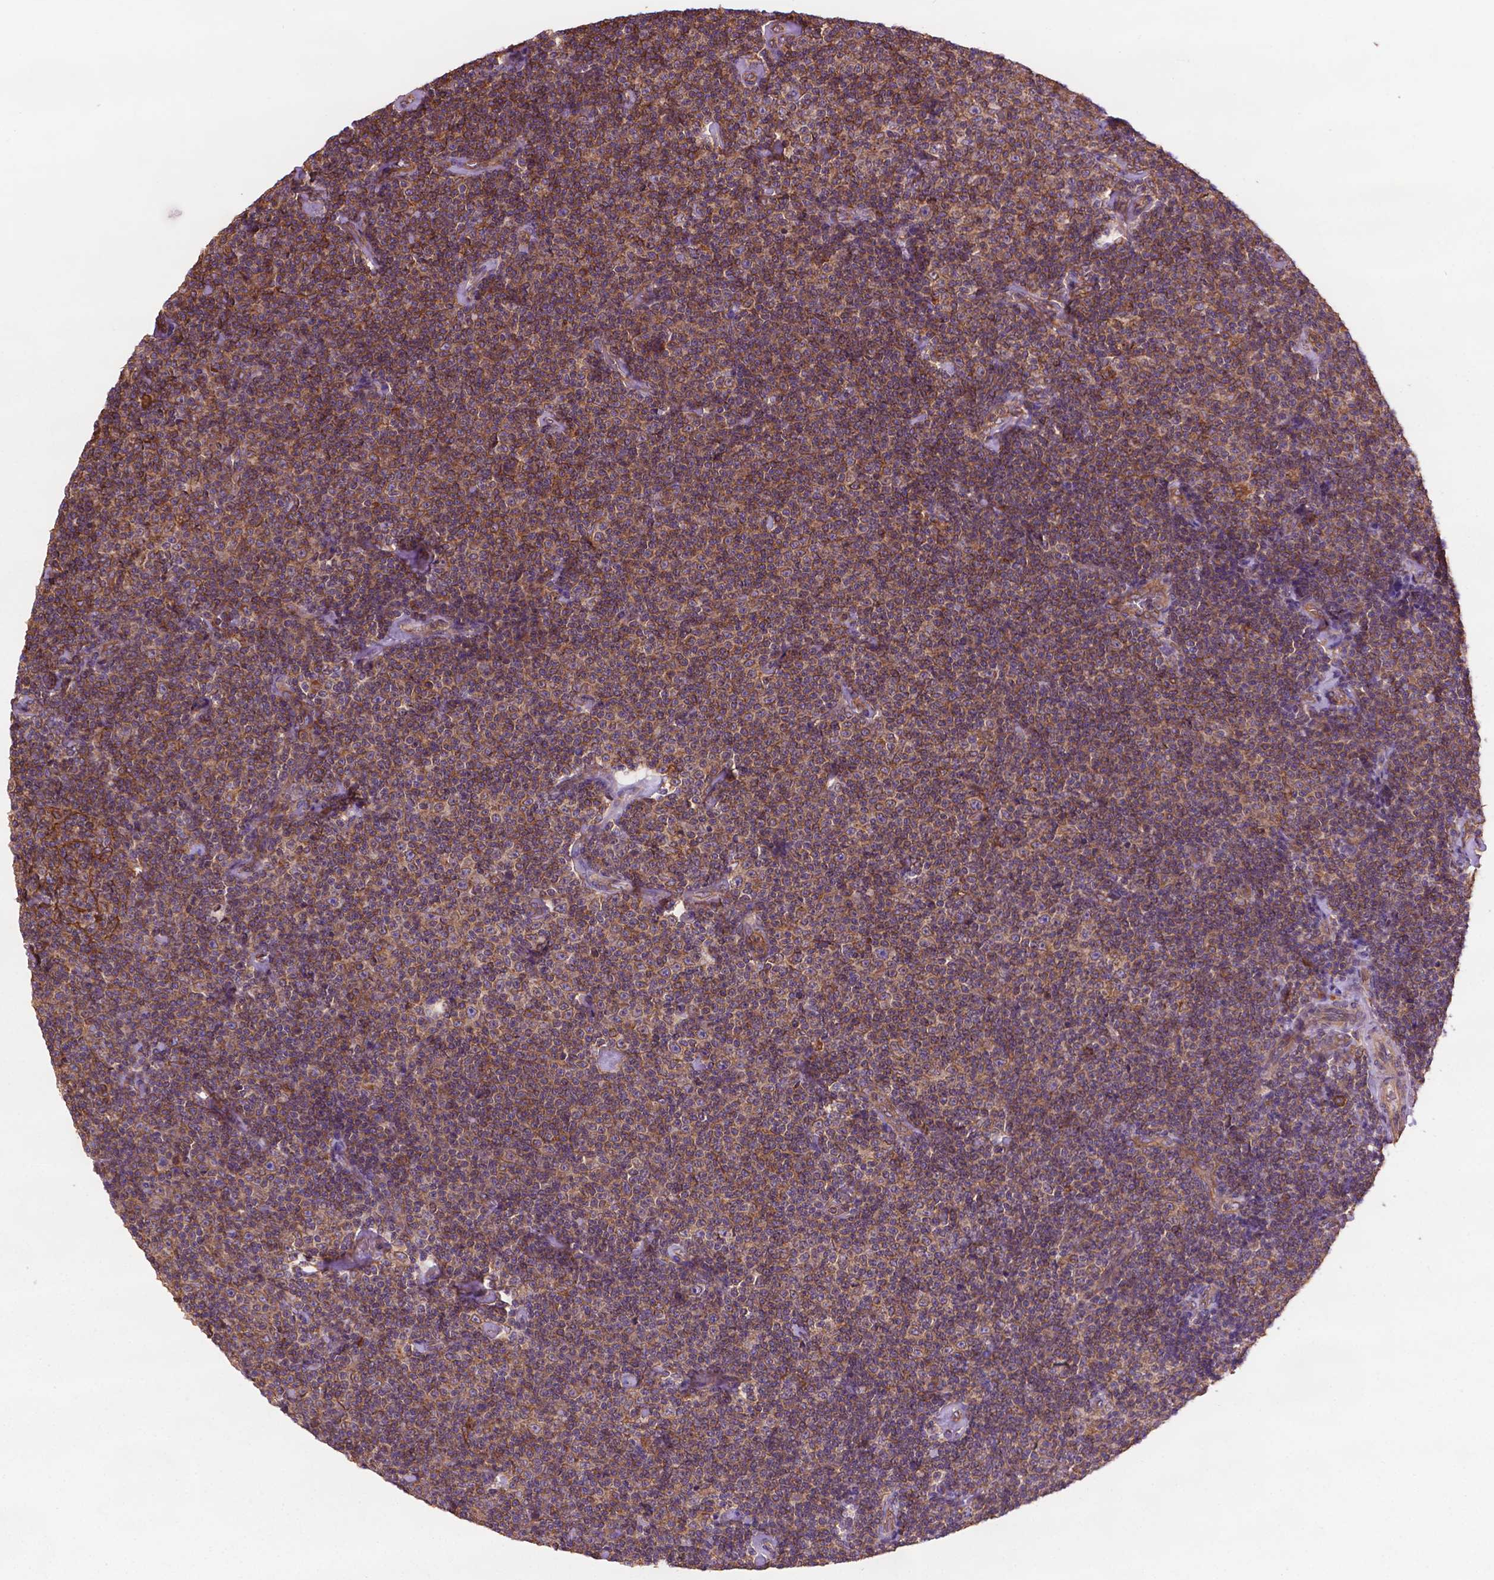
{"staining": {"intensity": "moderate", "quantity": ">75%", "location": "cytoplasmic/membranous"}, "tissue": "lymphoma", "cell_type": "Tumor cells", "image_type": "cancer", "snomed": [{"axis": "morphology", "description": "Malignant lymphoma, non-Hodgkin's type, Low grade"}, {"axis": "topography", "description": "Lymph node"}], "caption": "IHC of human low-grade malignant lymphoma, non-Hodgkin's type demonstrates medium levels of moderate cytoplasmic/membranous expression in approximately >75% of tumor cells.", "gene": "CCDC71L", "patient": {"sex": "male", "age": 81}}